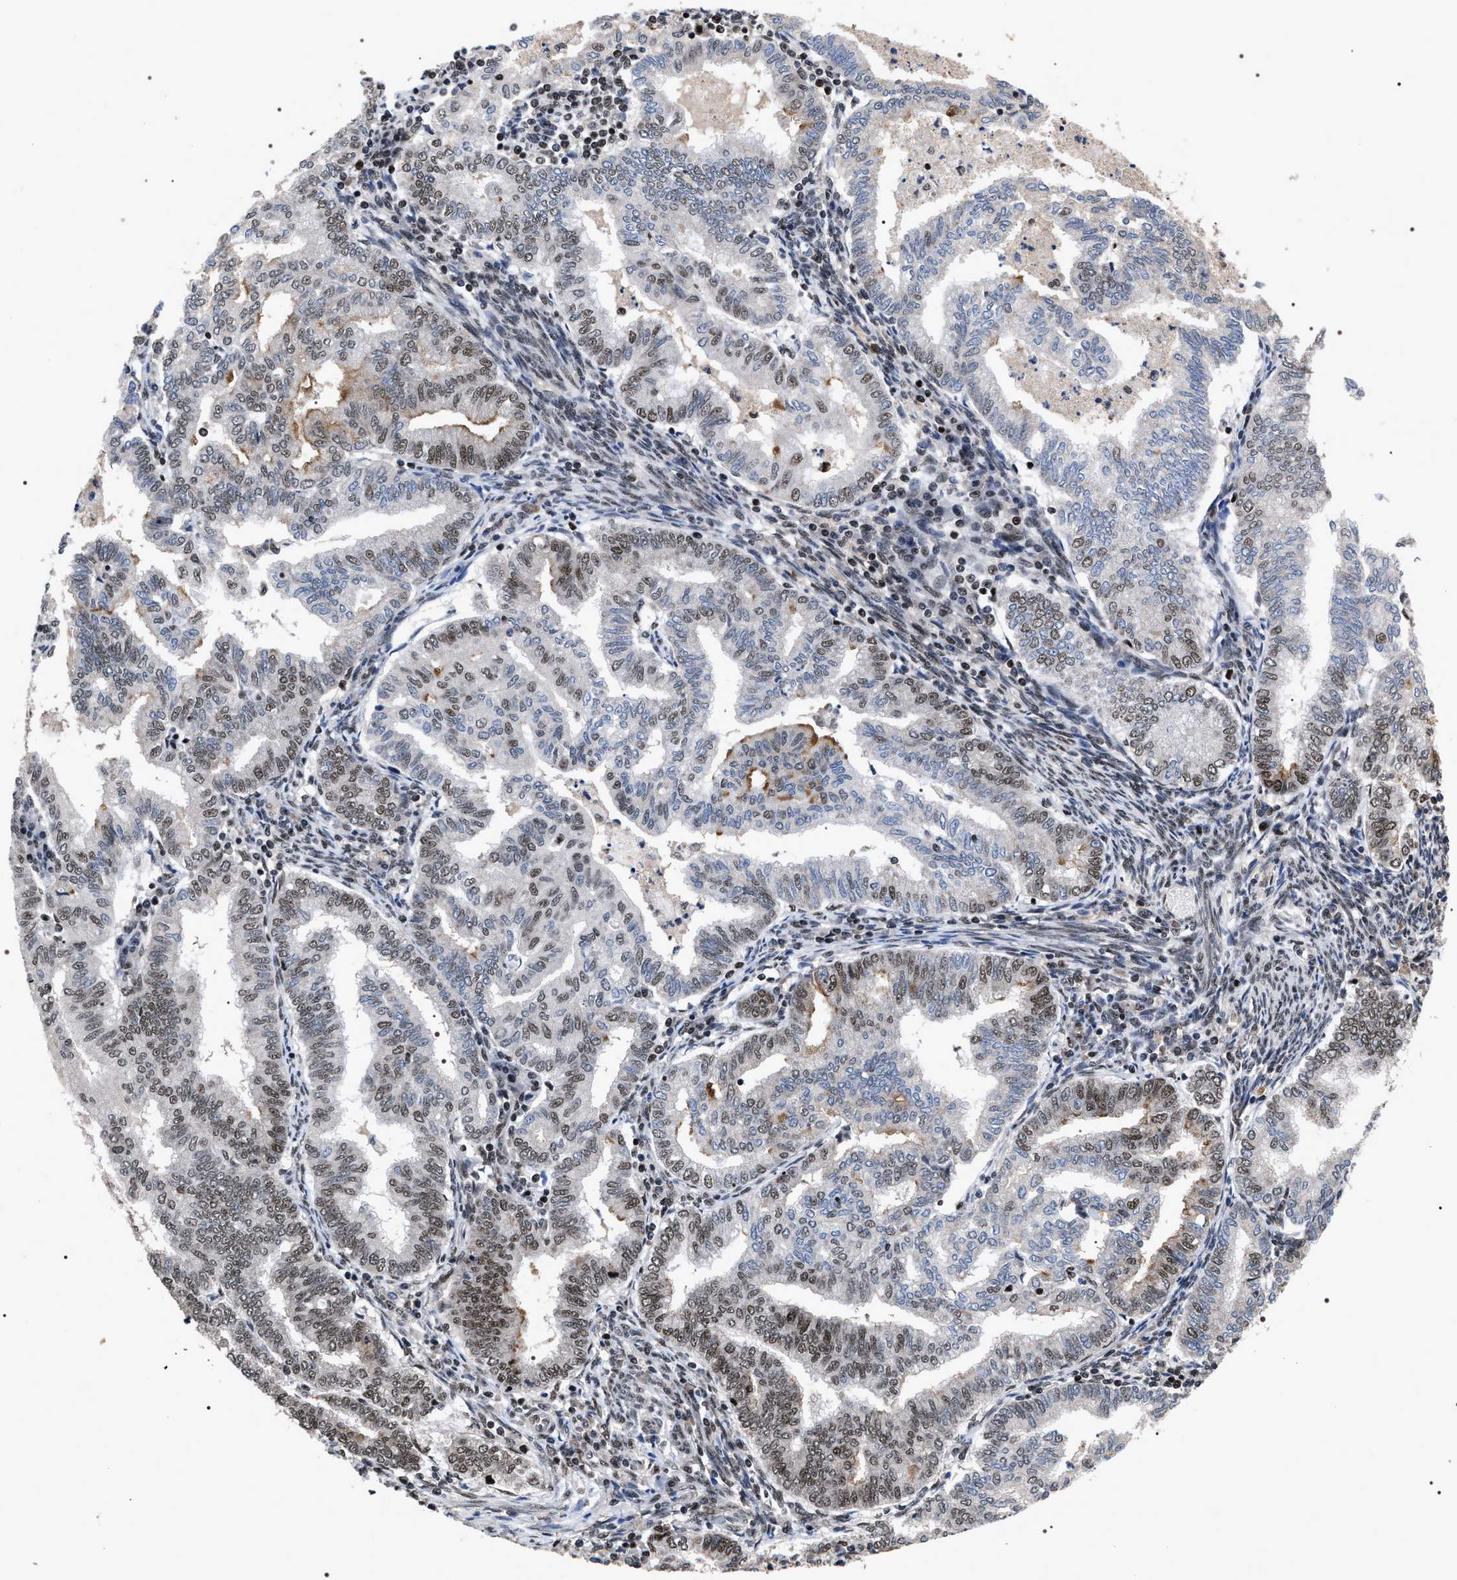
{"staining": {"intensity": "moderate", "quantity": "25%-75%", "location": "nuclear"}, "tissue": "endometrial cancer", "cell_type": "Tumor cells", "image_type": "cancer", "snomed": [{"axis": "morphology", "description": "Polyp, NOS"}, {"axis": "morphology", "description": "Adenocarcinoma, NOS"}, {"axis": "morphology", "description": "Adenoma, NOS"}, {"axis": "topography", "description": "Endometrium"}], "caption": "Endometrial adenocarcinoma stained with DAB (3,3'-diaminobenzidine) immunohistochemistry exhibits medium levels of moderate nuclear staining in approximately 25%-75% of tumor cells.", "gene": "RRP1B", "patient": {"sex": "female", "age": 79}}